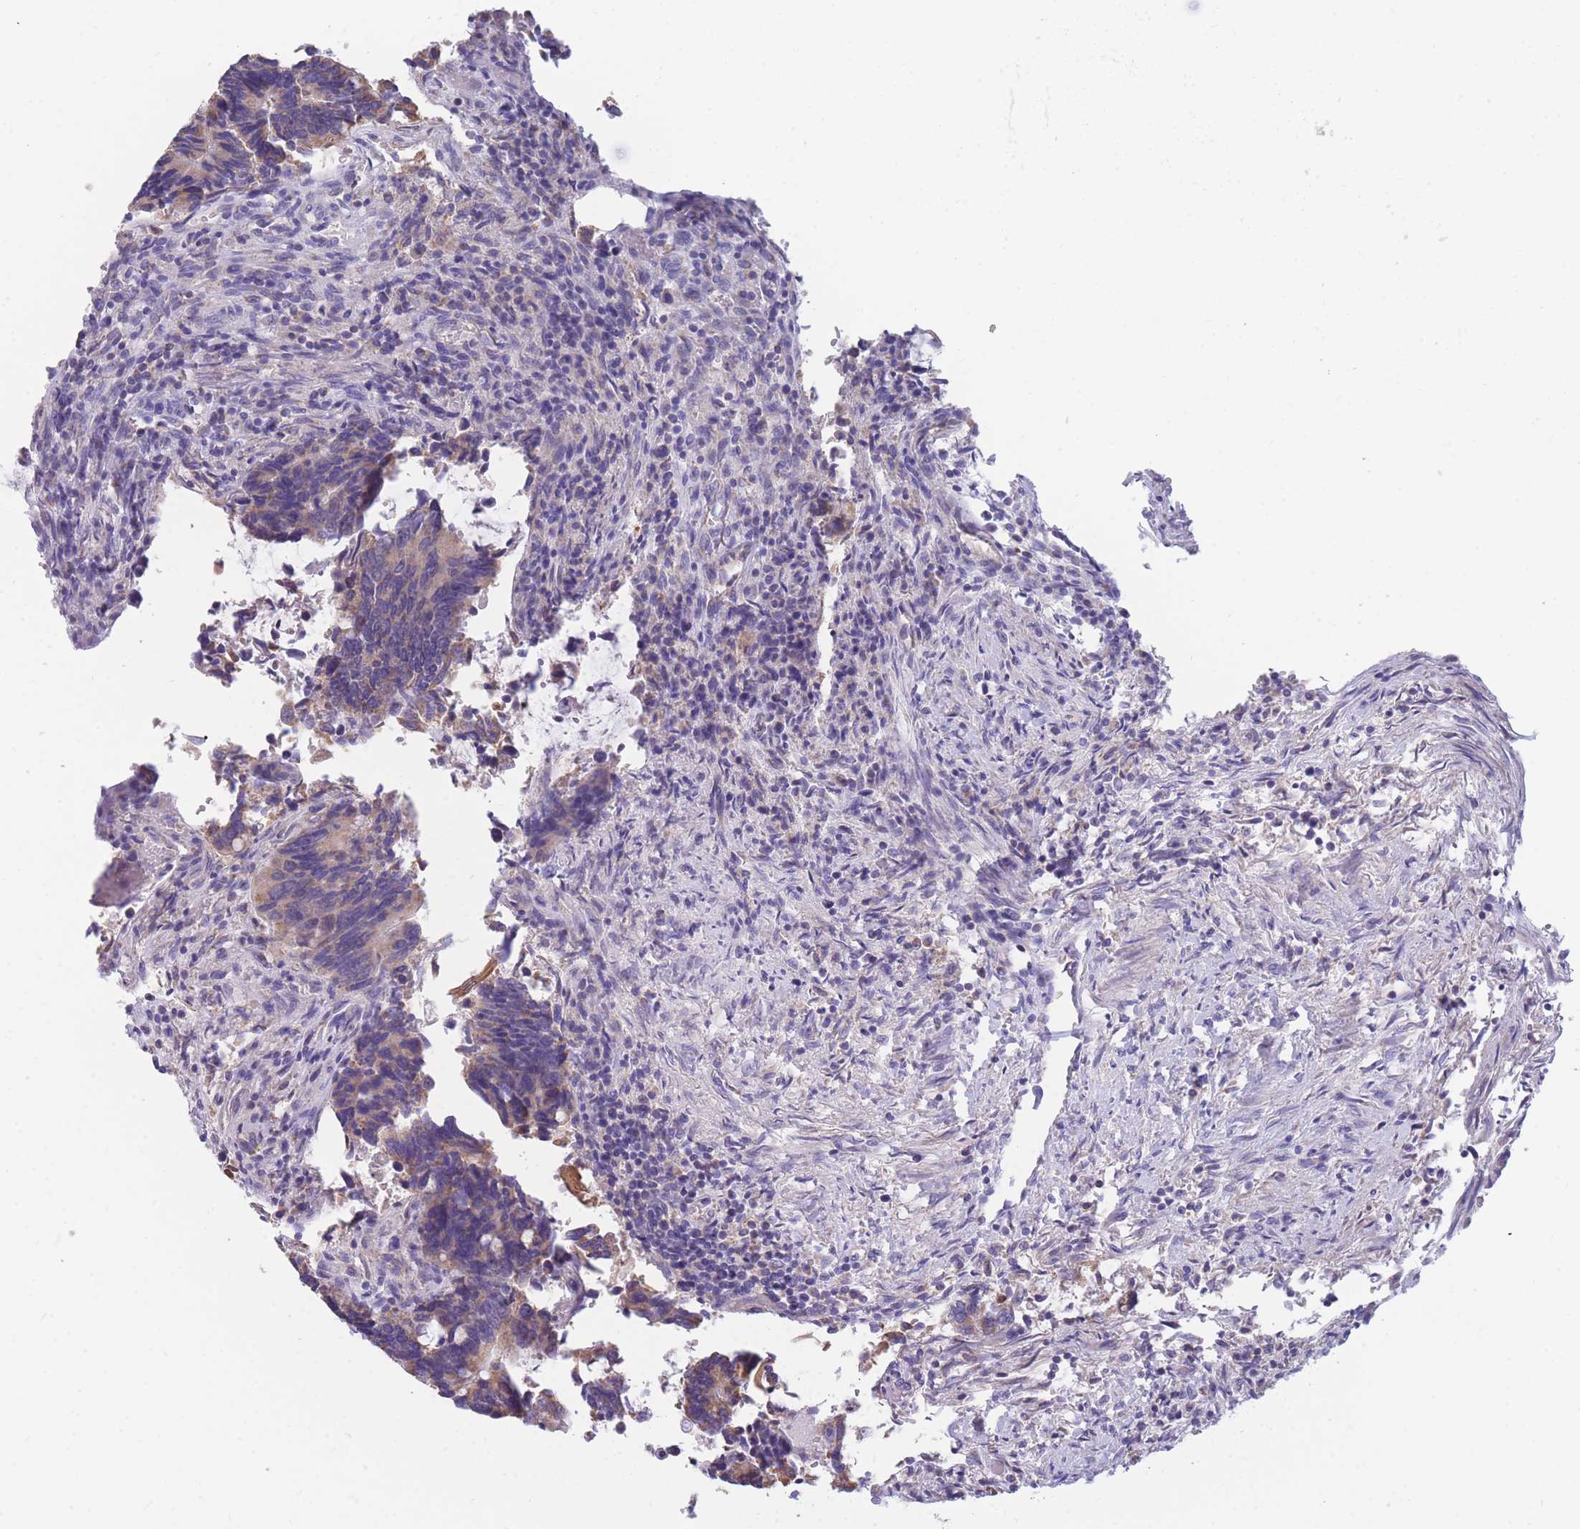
{"staining": {"intensity": "moderate", "quantity": "25%-75%", "location": "cytoplasmic/membranous"}, "tissue": "colorectal cancer", "cell_type": "Tumor cells", "image_type": "cancer", "snomed": [{"axis": "morphology", "description": "Adenocarcinoma, NOS"}, {"axis": "topography", "description": "Colon"}], "caption": "Adenocarcinoma (colorectal) stained with DAB immunohistochemistry demonstrates medium levels of moderate cytoplasmic/membranous positivity in about 25%-75% of tumor cells.", "gene": "DHRS11", "patient": {"sex": "male", "age": 87}}